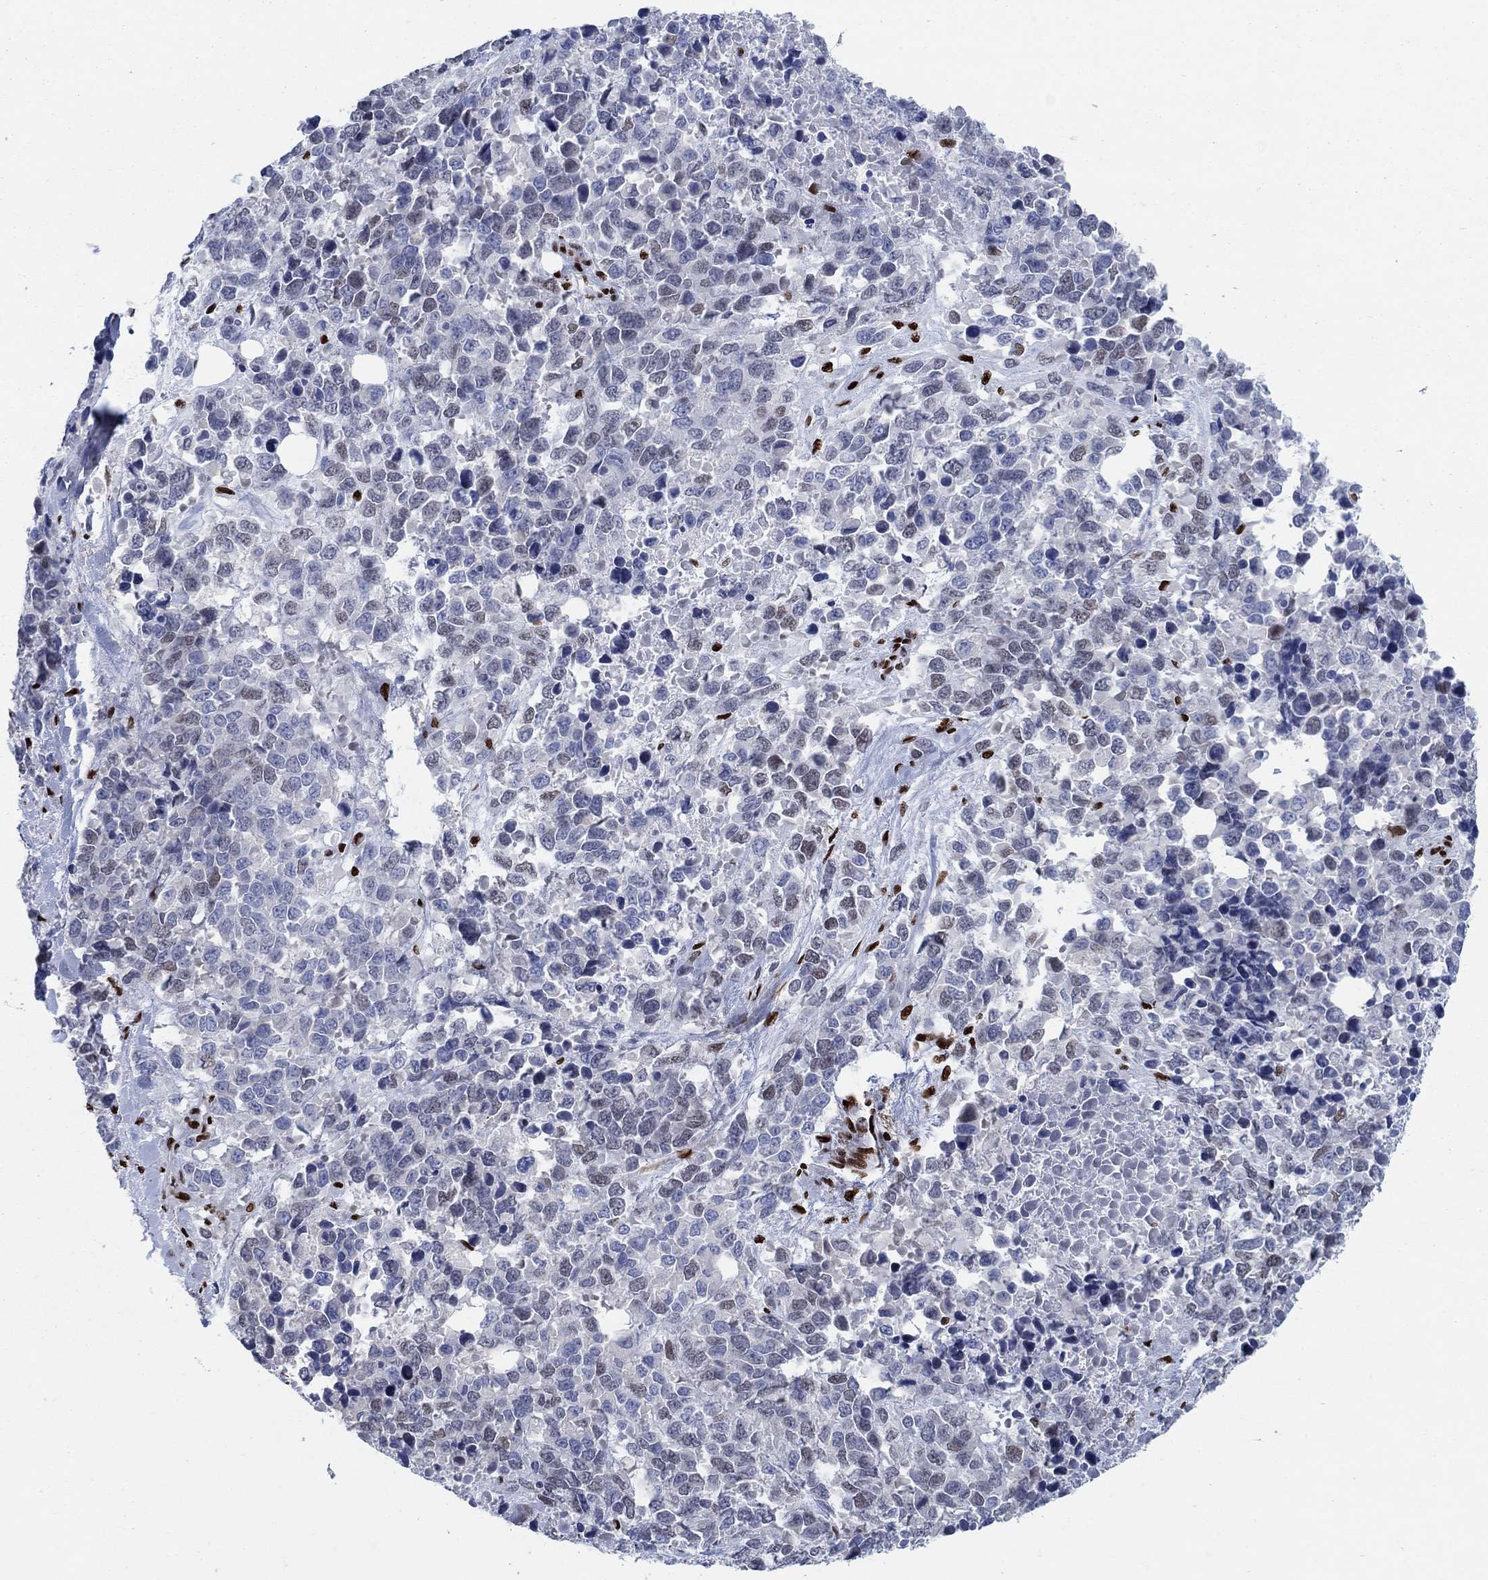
{"staining": {"intensity": "weak", "quantity": "<25%", "location": "nuclear"}, "tissue": "melanoma", "cell_type": "Tumor cells", "image_type": "cancer", "snomed": [{"axis": "morphology", "description": "Malignant melanoma, Metastatic site"}, {"axis": "topography", "description": "Skin"}], "caption": "Histopathology image shows no significant protein positivity in tumor cells of malignant melanoma (metastatic site). Nuclei are stained in blue.", "gene": "ZEB1", "patient": {"sex": "male", "age": 84}}